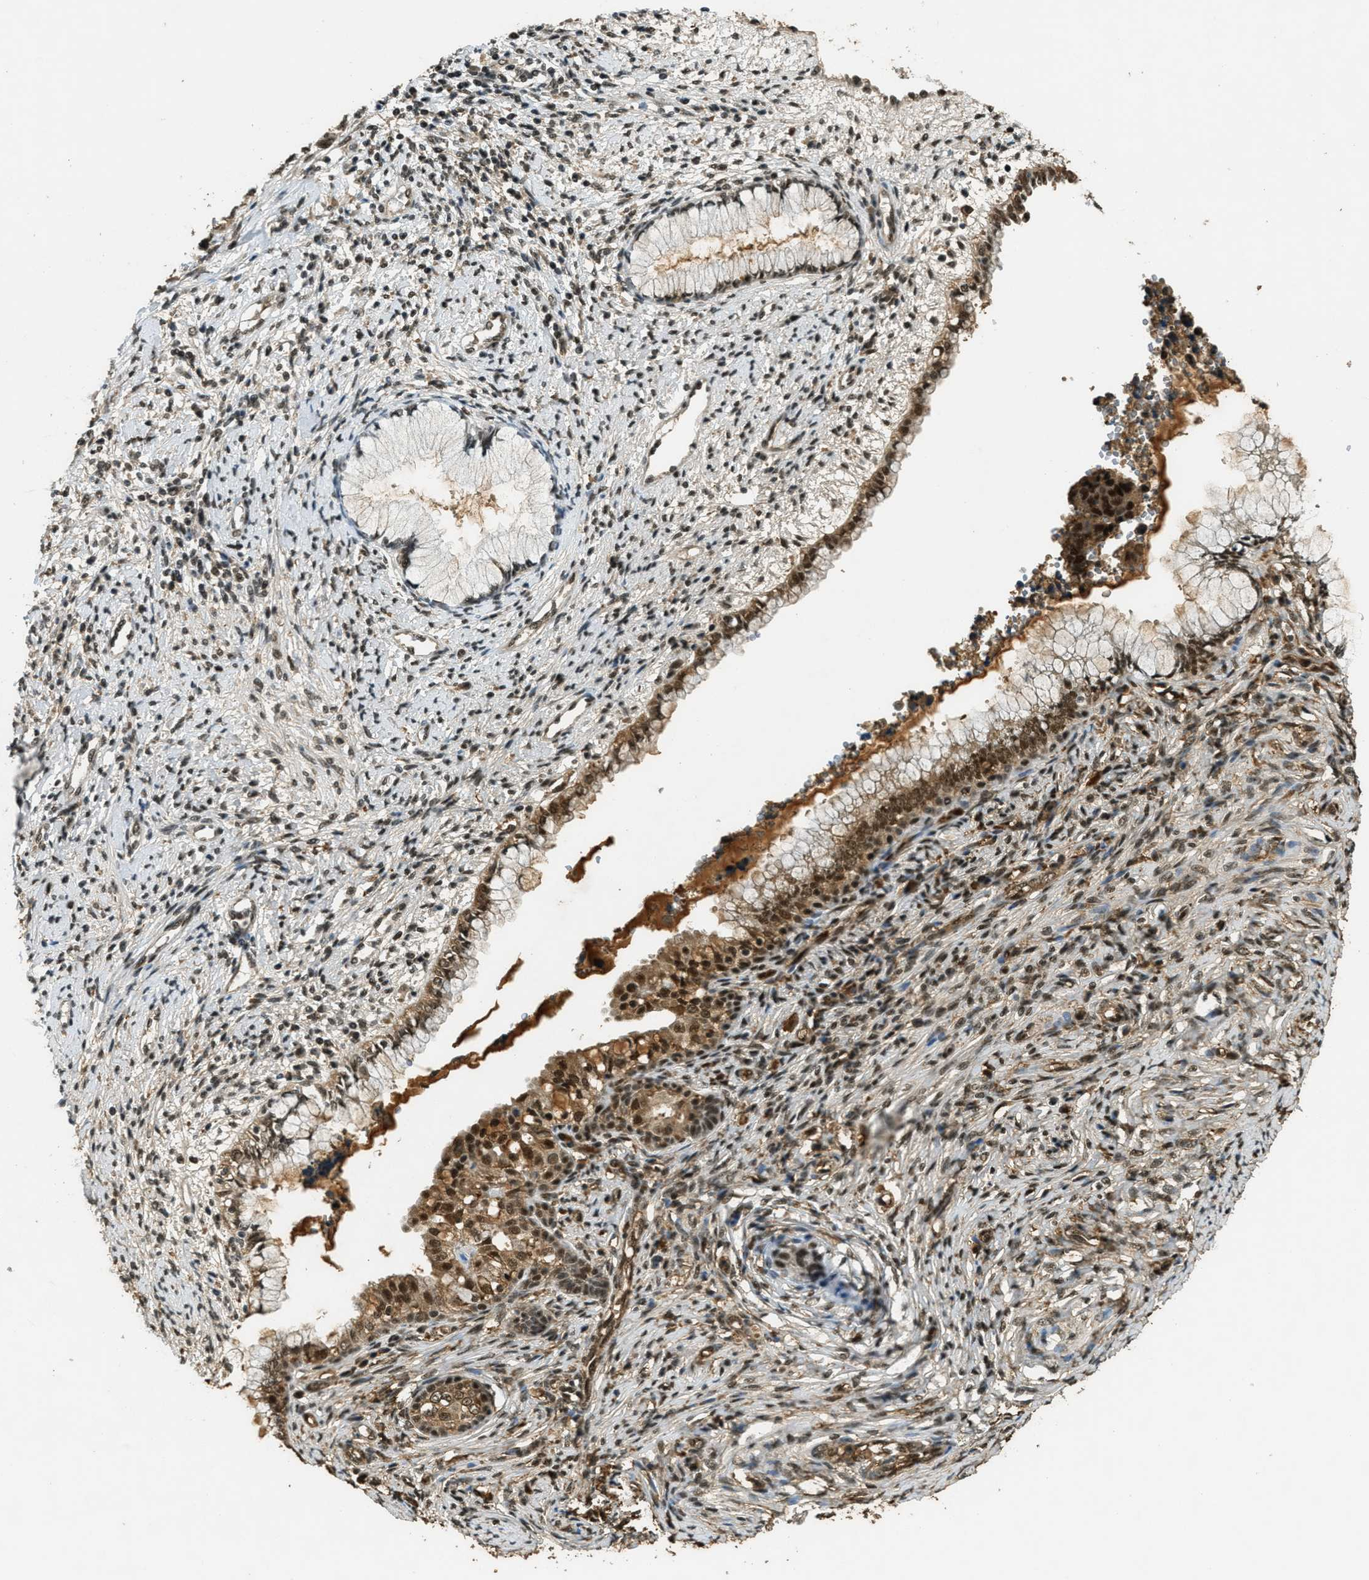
{"staining": {"intensity": "strong", "quantity": "25%-75%", "location": "cytoplasmic/membranous,nuclear"}, "tissue": "cervical cancer", "cell_type": "Tumor cells", "image_type": "cancer", "snomed": [{"axis": "morphology", "description": "Squamous cell carcinoma, NOS"}, {"axis": "topography", "description": "Cervix"}], "caption": "Immunohistochemistry image of cervical cancer stained for a protein (brown), which displays high levels of strong cytoplasmic/membranous and nuclear positivity in about 25%-75% of tumor cells.", "gene": "ZNF148", "patient": {"sex": "female", "age": 63}}